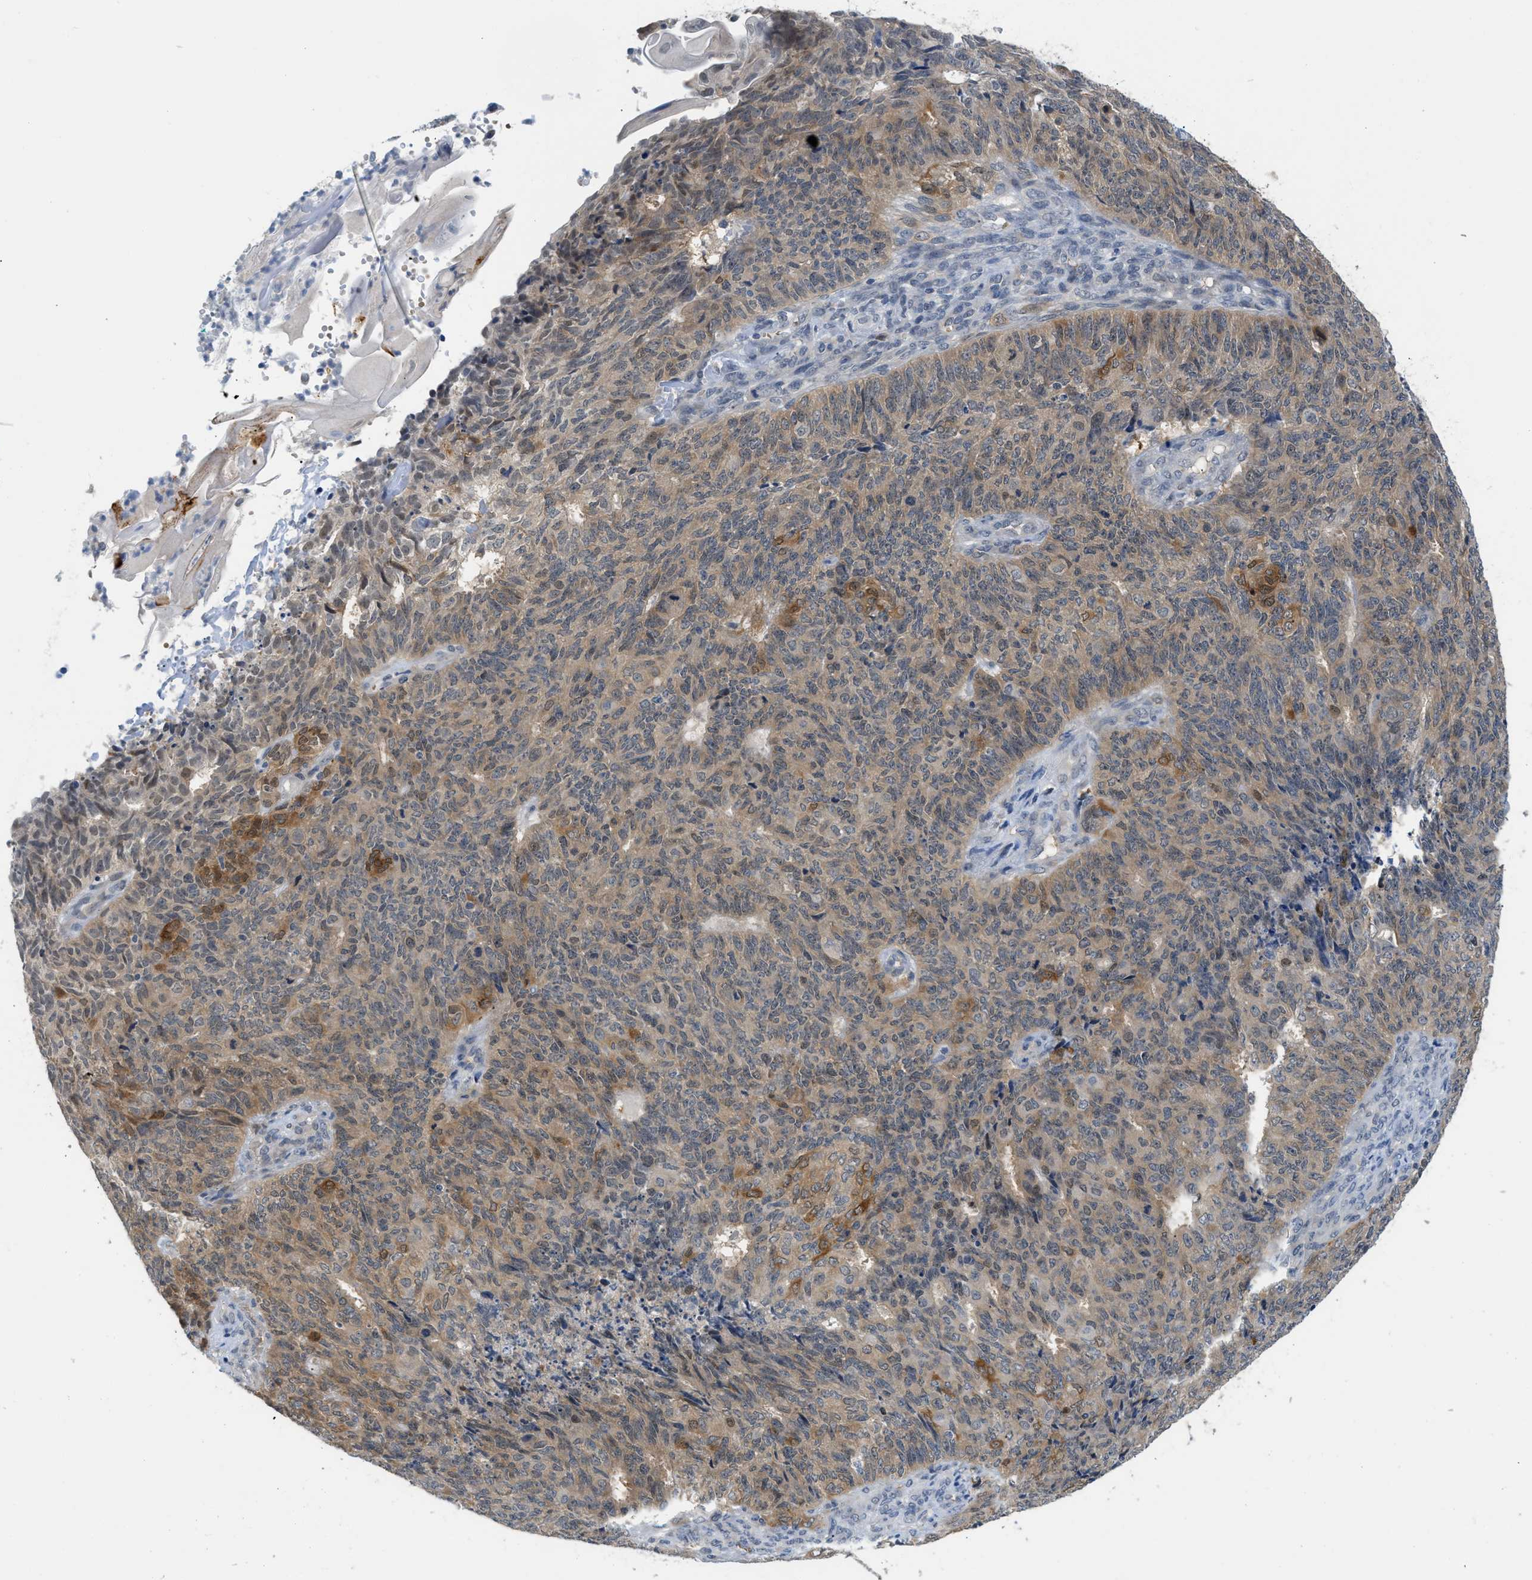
{"staining": {"intensity": "moderate", "quantity": ">75%", "location": "cytoplasmic/membranous"}, "tissue": "endometrial cancer", "cell_type": "Tumor cells", "image_type": "cancer", "snomed": [{"axis": "morphology", "description": "Adenocarcinoma, NOS"}, {"axis": "topography", "description": "Endometrium"}], "caption": "Moderate cytoplasmic/membranous expression is appreciated in approximately >75% of tumor cells in endometrial adenocarcinoma.", "gene": "PSAT1", "patient": {"sex": "female", "age": 32}}